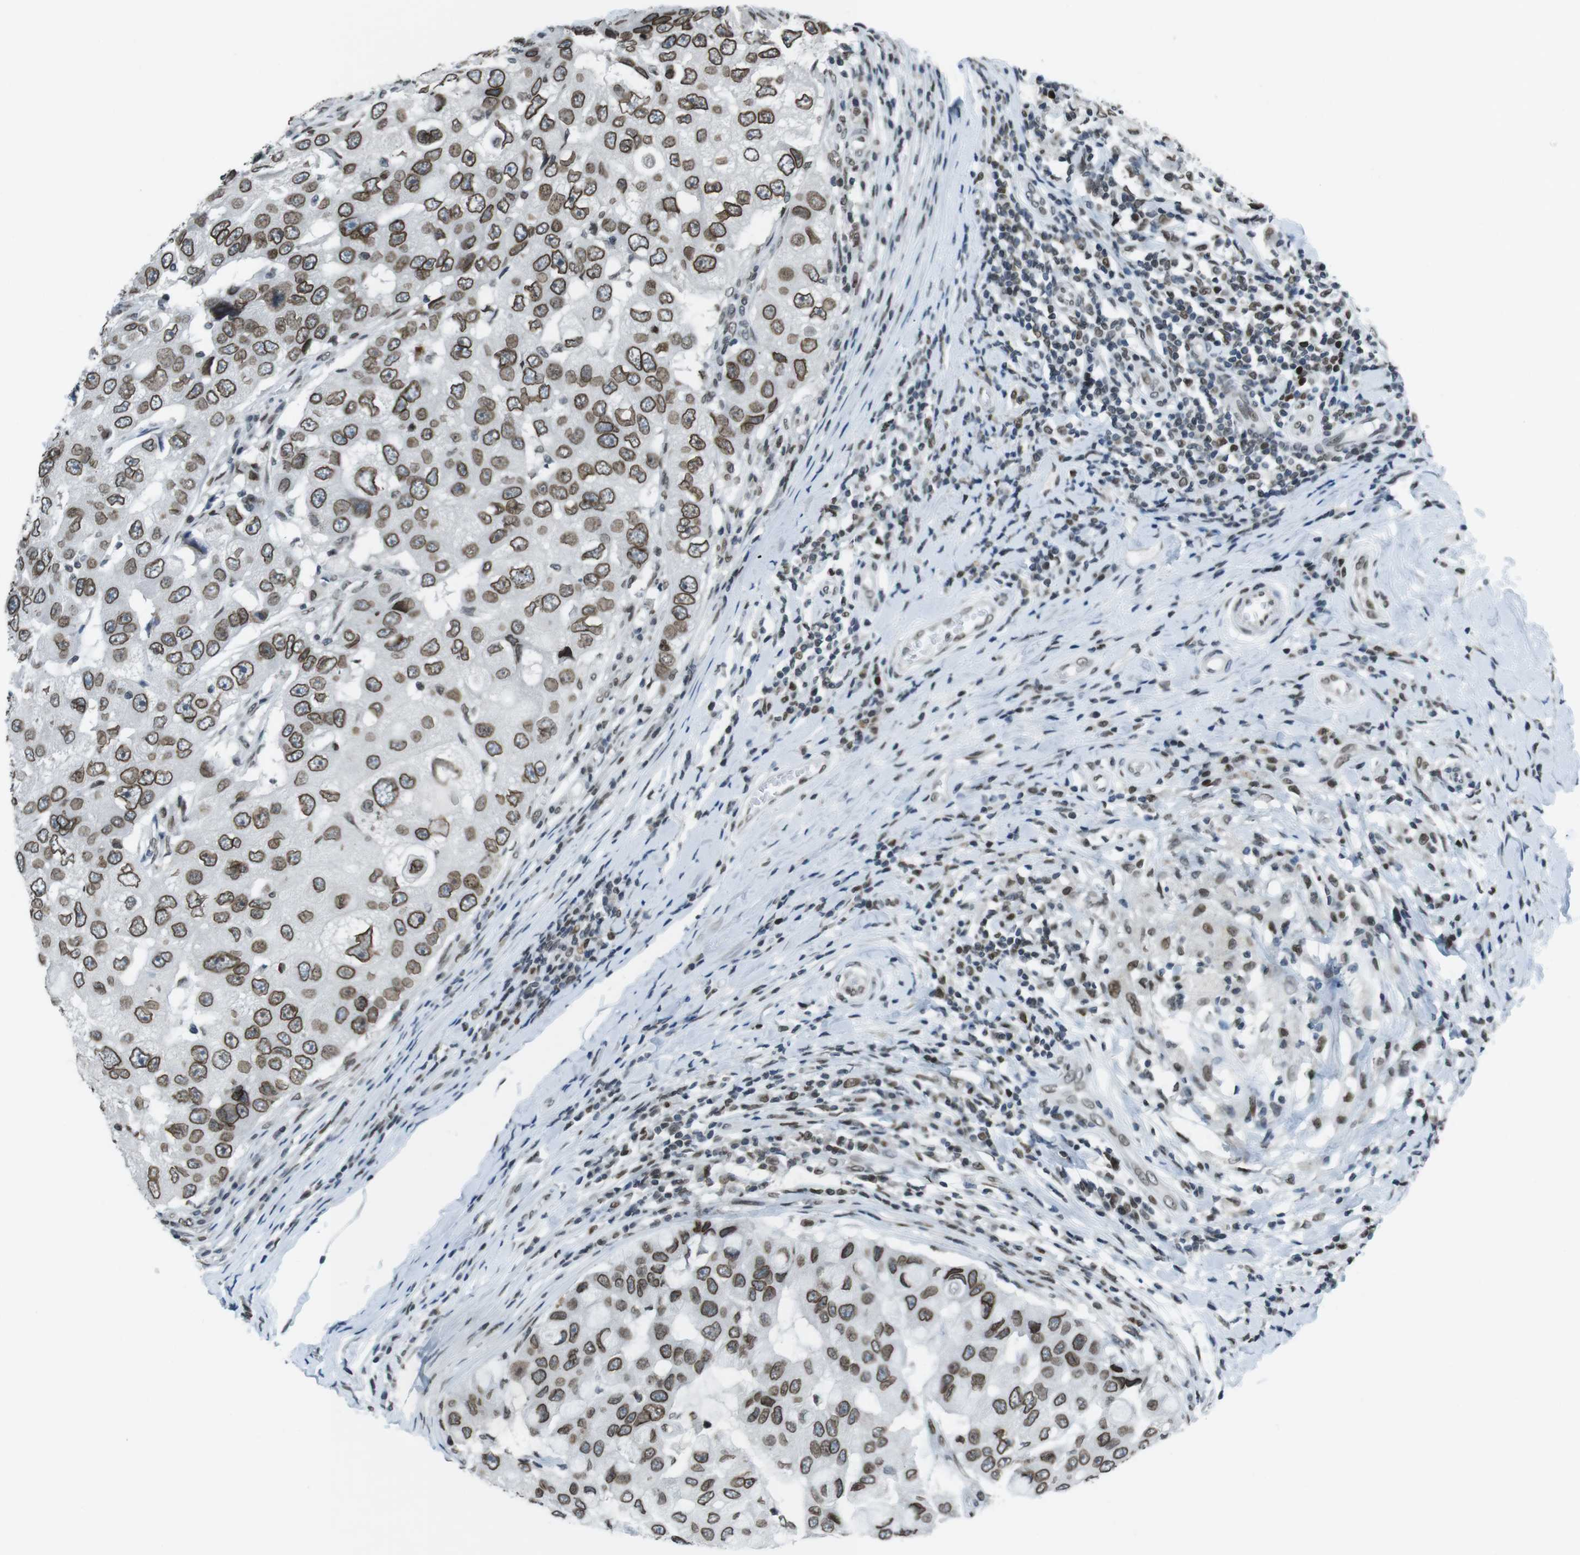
{"staining": {"intensity": "moderate", "quantity": ">75%", "location": "cytoplasmic/membranous,nuclear"}, "tissue": "breast cancer", "cell_type": "Tumor cells", "image_type": "cancer", "snomed": [{"axis": "morphology", "description": "Duct carcinoma"}, {"axis": "topography", "description": "Breast"}], "caption": "Immunohistochemical staining of breast invasive ductal carcinoma reveals medium levels of moderate cytoplasmic/membranous and nuclear protein expression in approximately >75% of tumor cells.", "gene": "MAD1L1", "patient": {"sex": "female", "age": 27}}